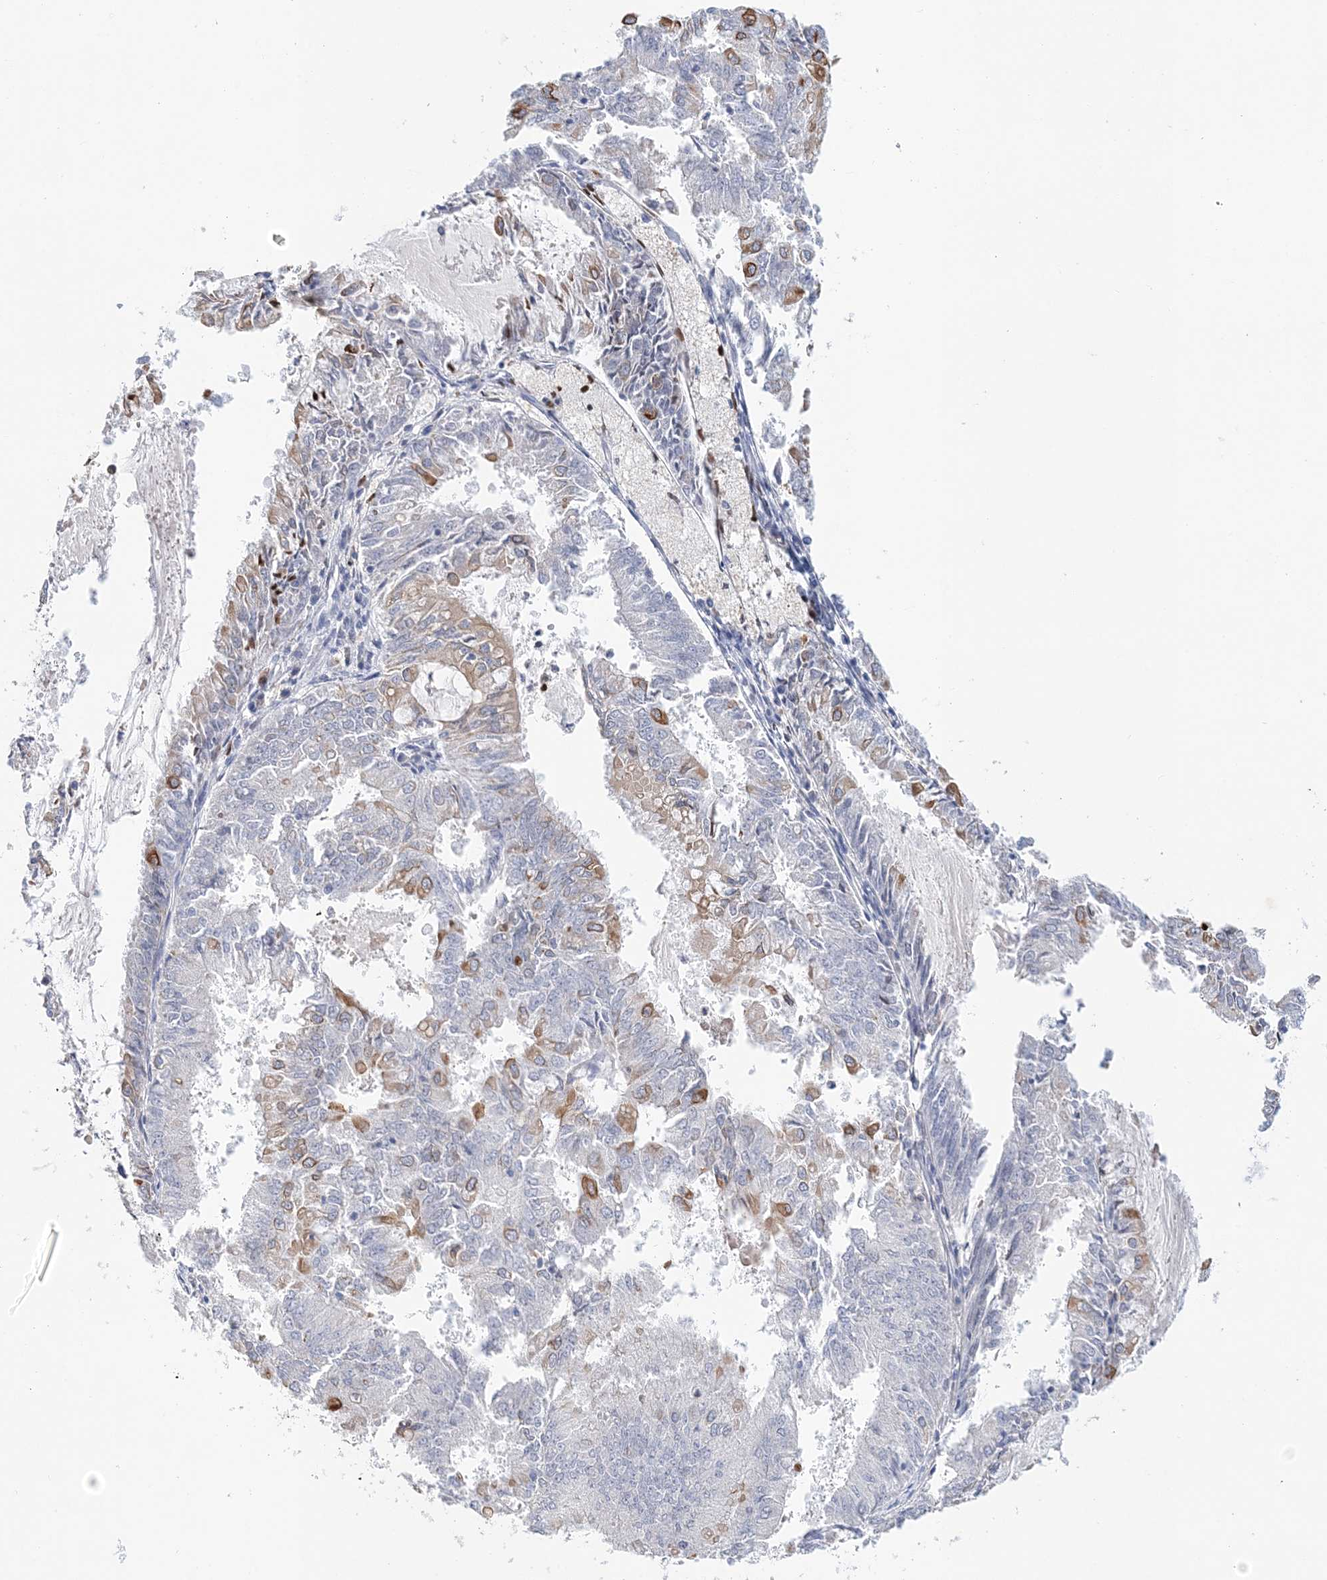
{"staining": {"intensity": "moderate", "quantity": "<25%", "location": "cytoplasmic/membranous"}, "tissue": "endometrial cancer", "cell_type": "Tumor cells", "image_type": "cancer", "snomed": [{"axis": "morphology", "description": "Adenocarcinoma, NOS"}, {"axis": "topography", "description": "Endometrium"}], "caption": "About <25% of tumor cells in endometrial cancer reveal moderate cytoplasmic/membranous protein staining as visualized by brown immunohistochemical staining.", "gene": "LRRIQ4", "patient": {"sex": "female", "age": 57}}